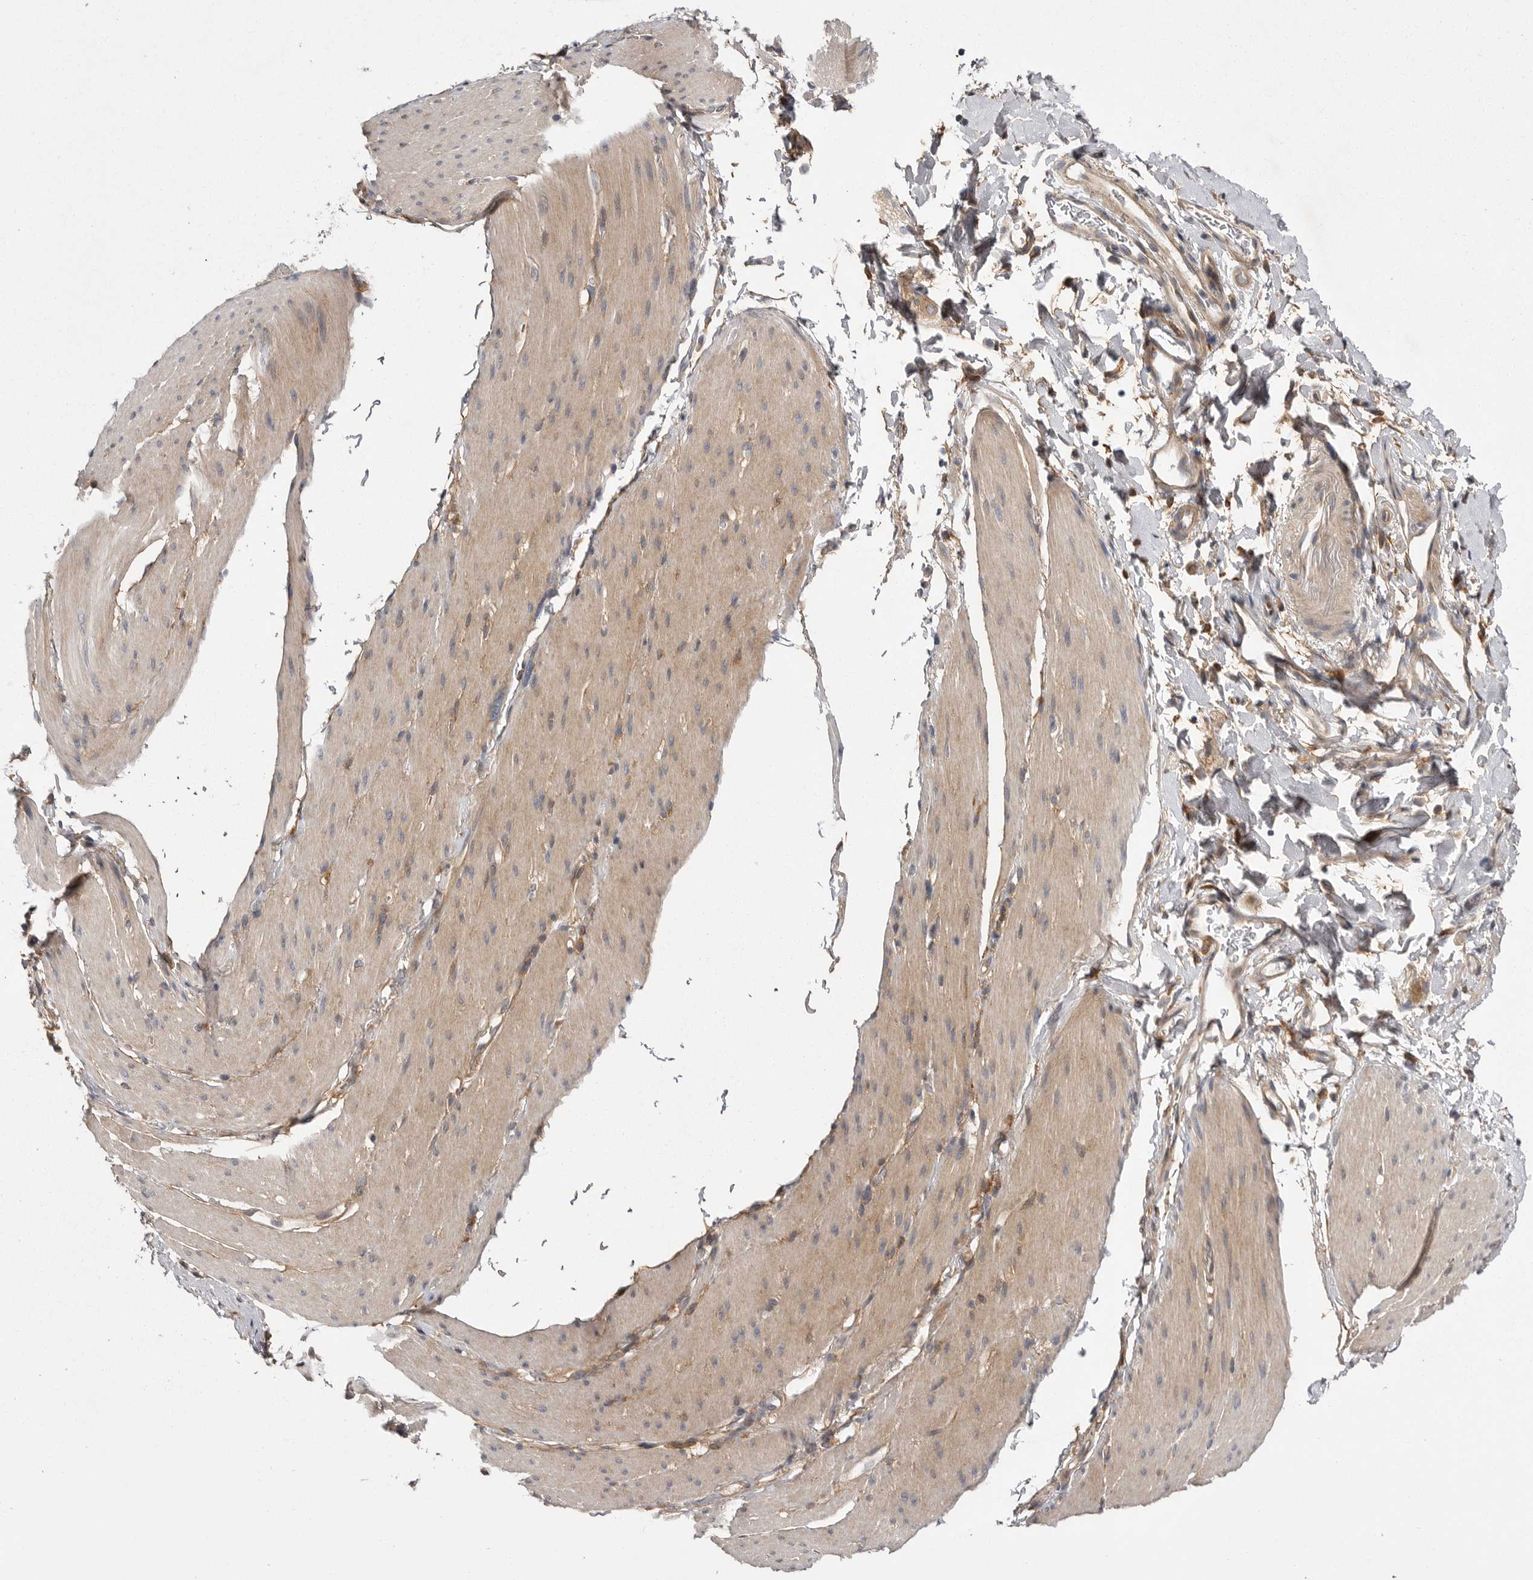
{"staining": {"intensity": "weak", "quantity": "25%-75%", "location": "cytoplasmic/membranous"}, "tissue": "smooth muscle", "cell_type": "Smooth muscle cells", "image_type": "normal", "snomed": [{"axis": "morphology", "description": "Normal tissue, NOS"}, {"axis": "topography", "description": "Smooth muscle"}, {"axis": "topography", "description": "Small intestine"}], "caption": "The image shows a brown stain indicating the presence of a protein in the cytoplasmic/membranous of smooth muscle cells in smooth muscle.", "gene": "OSBPL9", "patient": {"sex": "female", "age": 84}}